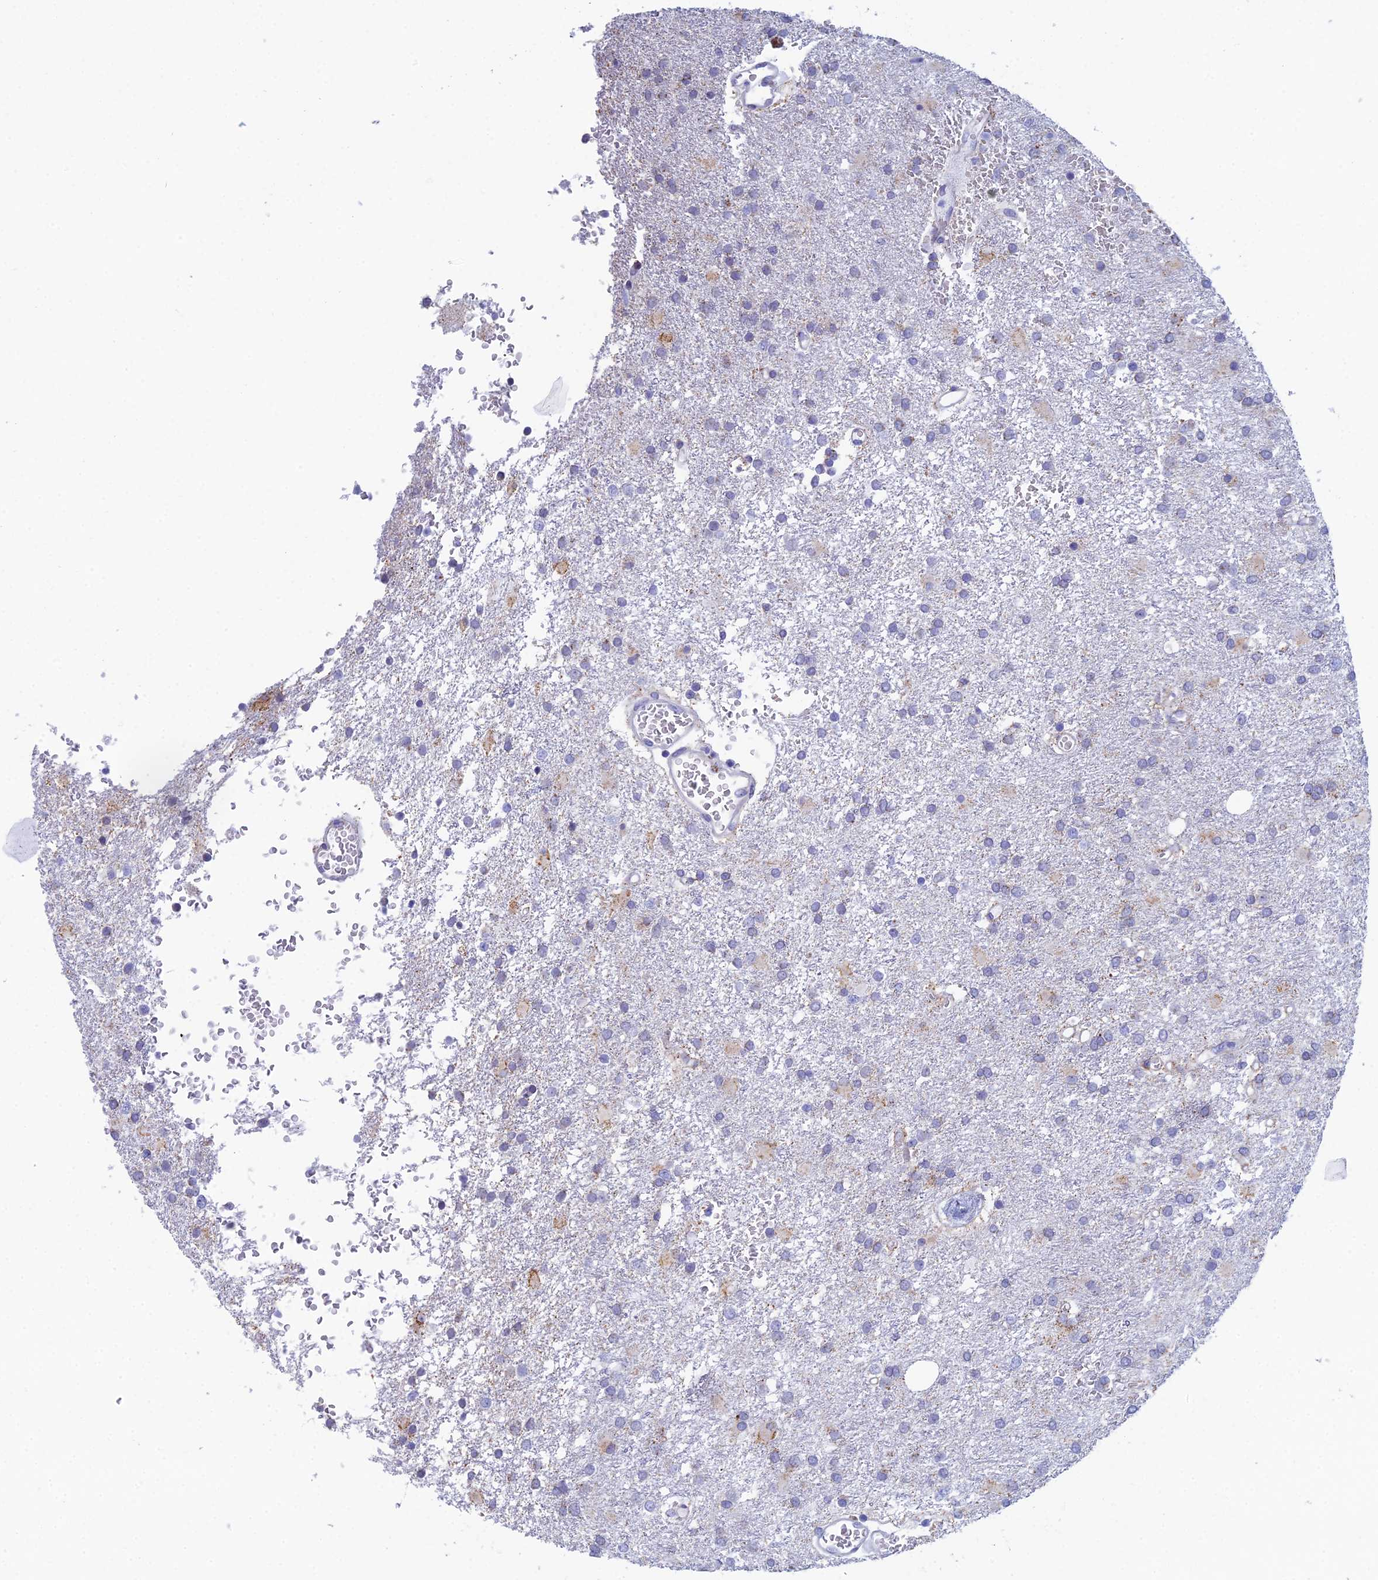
{"staining": {"intensity": "negative", "quantity": "none", "location": "none"}, "tissue": "glioma", "cell_type": "Tumor cells", "image_type": "cancer", "snomed": [{"axis": "morphology", "description": "Glioma, malignant, High grade"}, {"axis": "topography", "description": "Brain"}], "caption": "Immunohistochemistry micrograph of malignant high-grade glioma stained for a protein (brown), which demonstrates no staining in tumor cells.", "gene": "CFAP210", "patient": {"sex": "female", "age": 74}}